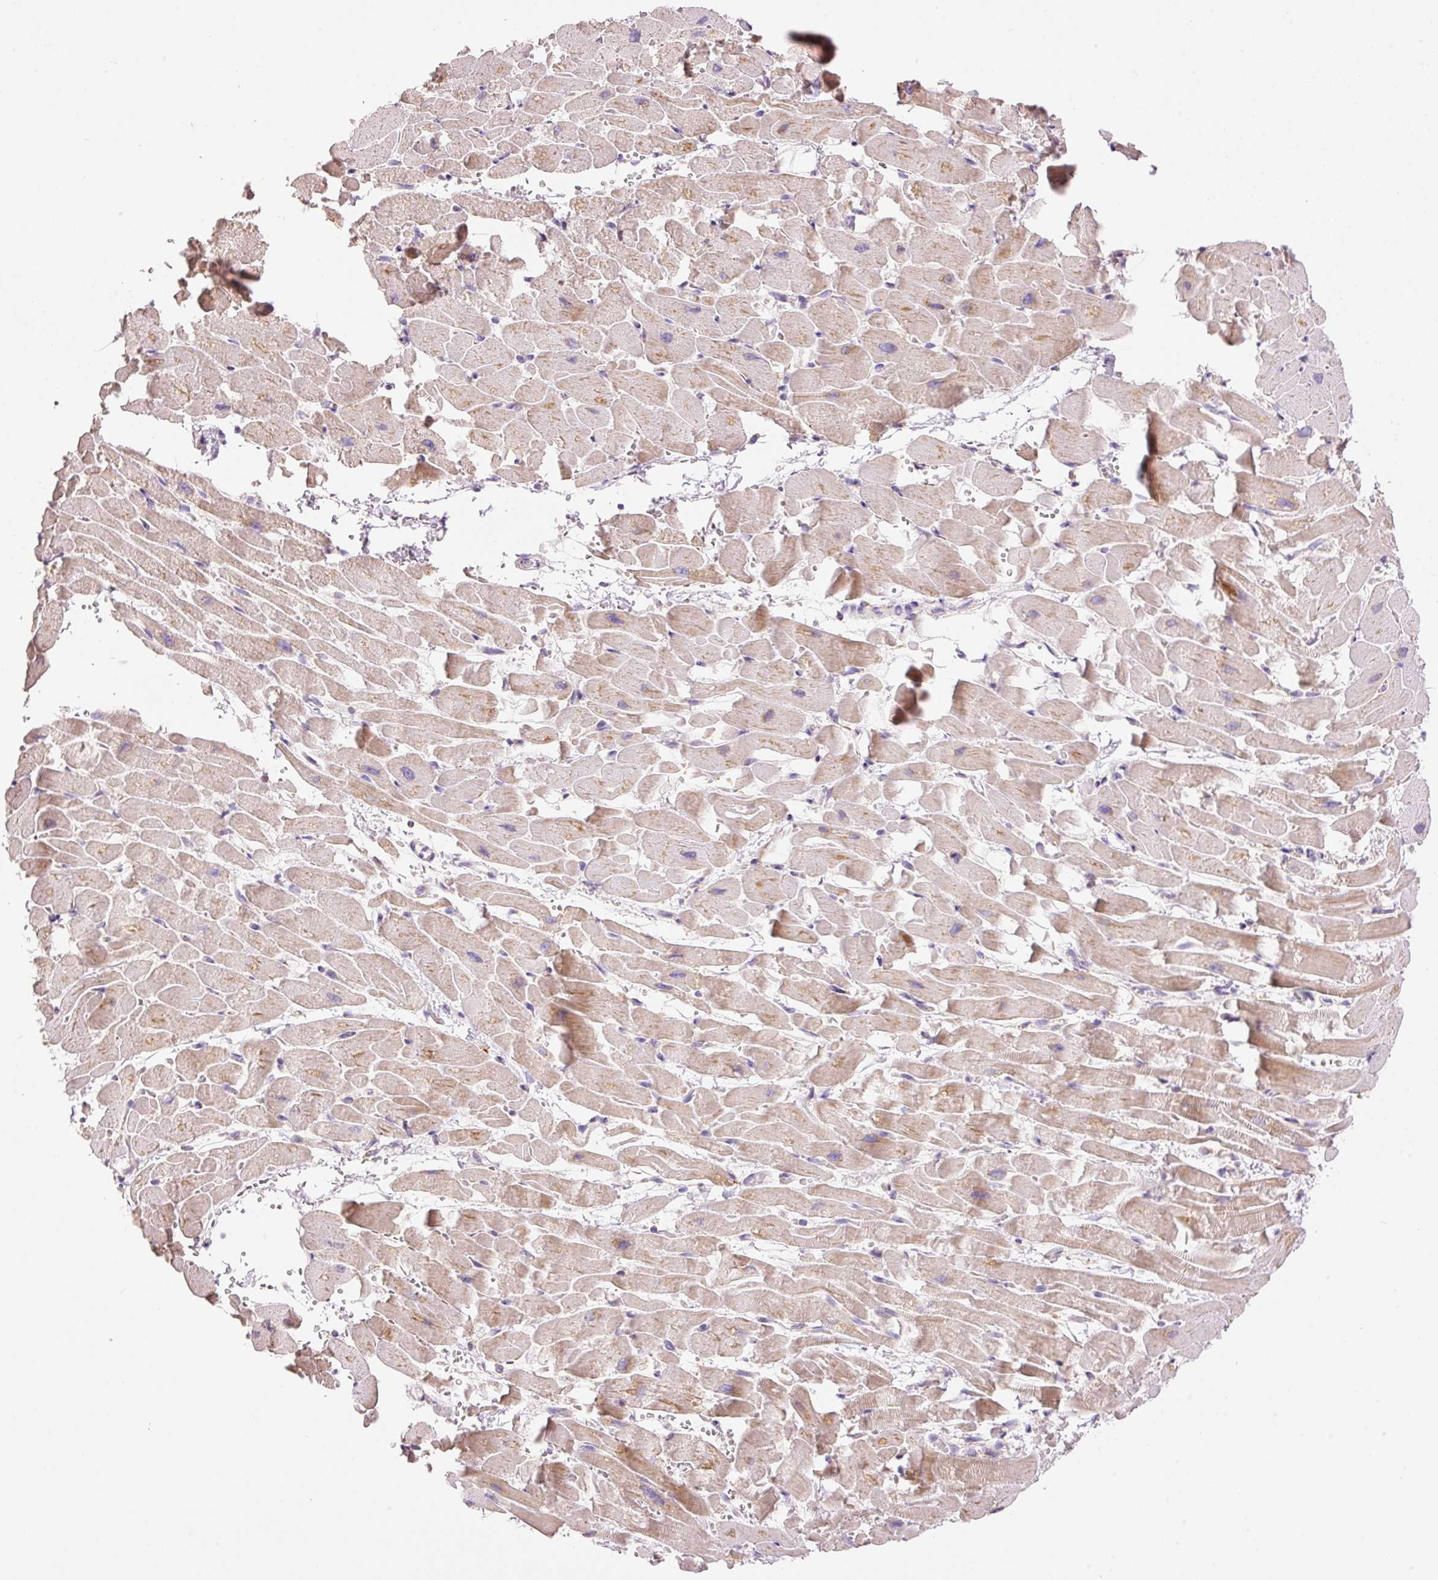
{"staining": {"intensity": "weak", "quantity": "25%-75%", "location": "cytoplasmic/membranous"}, "tissue": "heart muscle", "cell_type": "Cardiomyocytes", "image_type": "normal", "snomed": [{"axis": "morphology", "description": "Normal tissue, NOS"}, {"axis": "topography", "description": "Heart"}], "caption": "Immunohistochemistry of unremarkable human heart muscle reveals low levels of weak cytoplasmic/membranous positivity in about 25%-75% of cardiomyocytes. The staining was performed using DAB, with brown indicating positive protein expression. Nuclei are stained blue with hematoxylin.", "gene": "DOK6", "patient": {"sex": "male", "age": 37}}